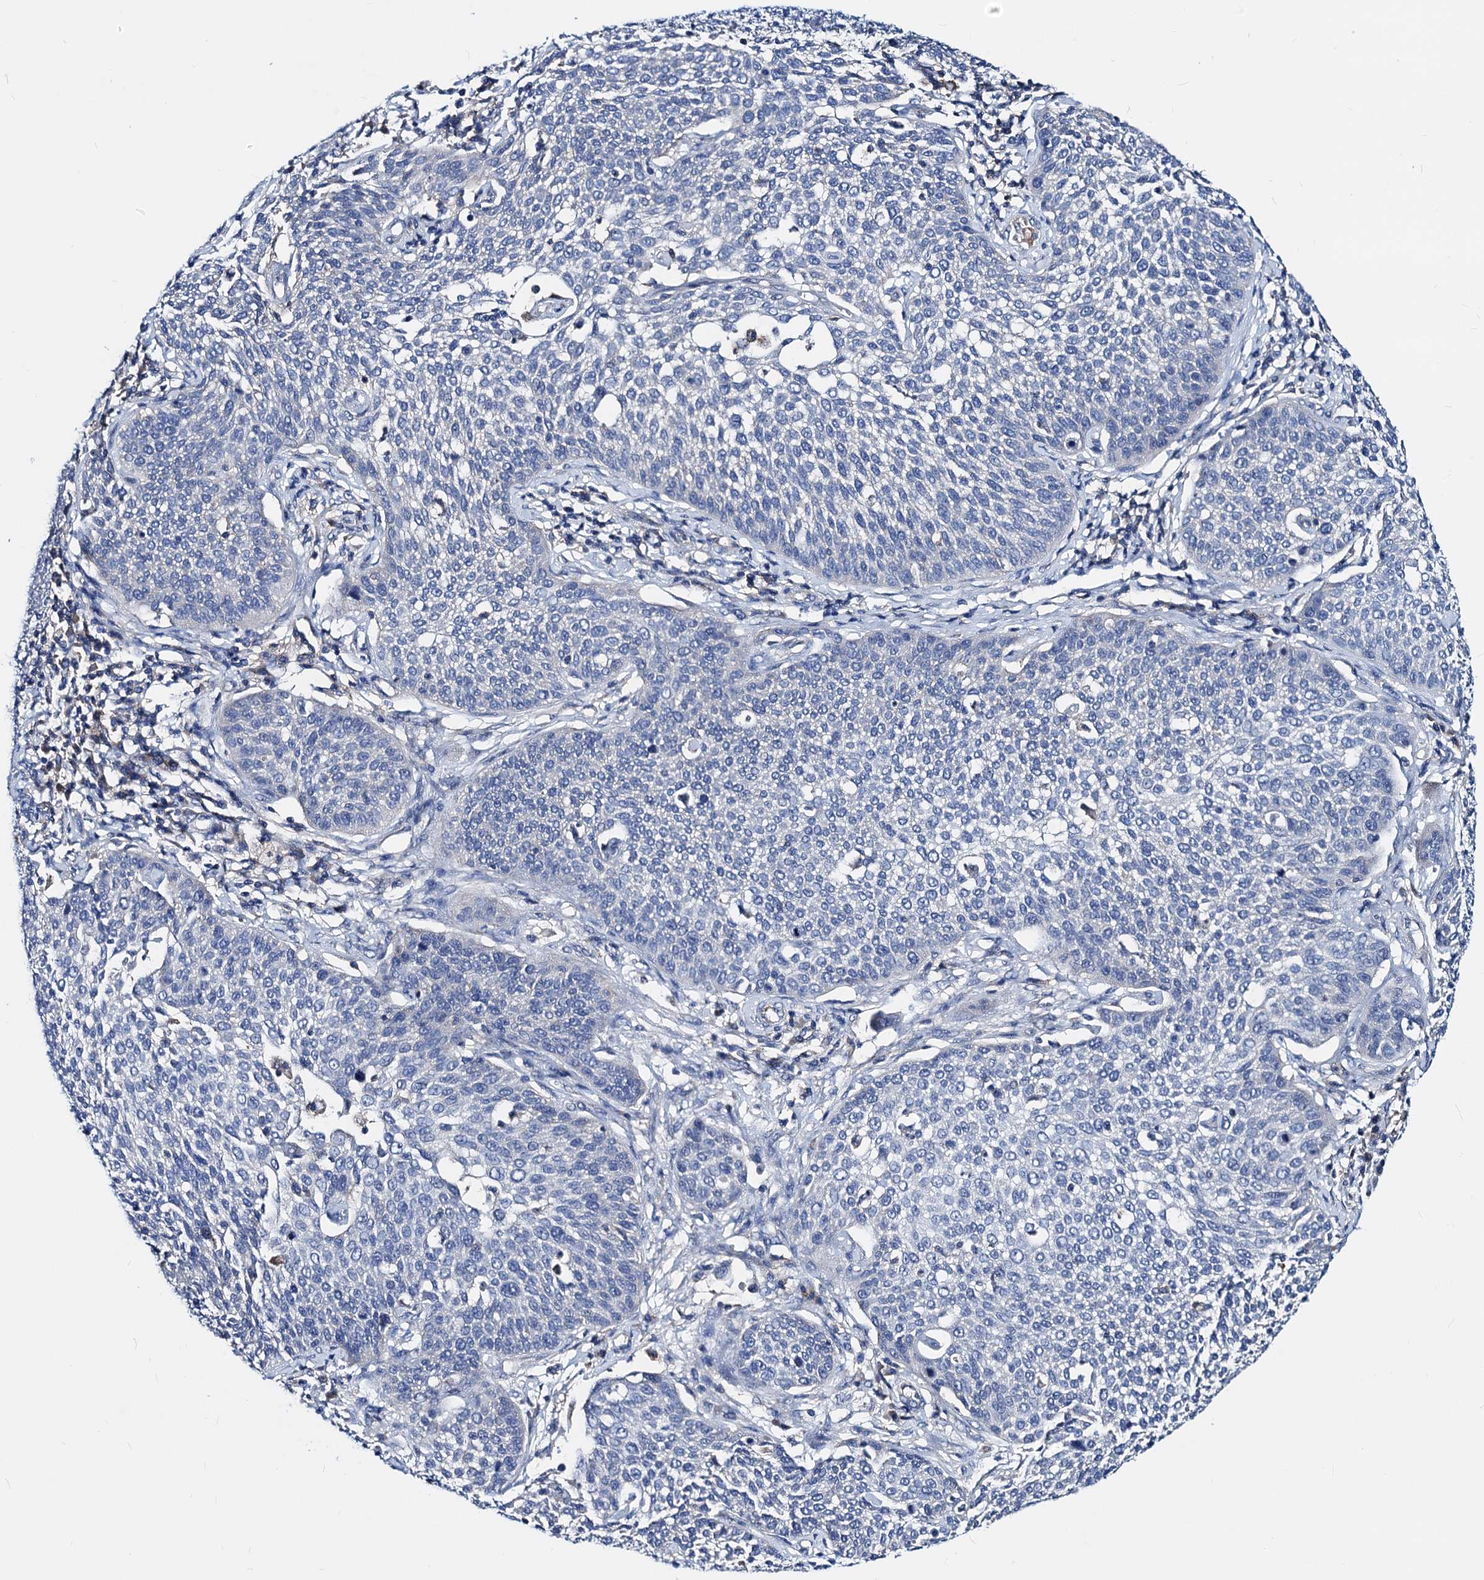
{"staining": {"intensity": "negative", "quantity": "none", "location": "none"}, "tissue": "cervical cancer", "cell_type": "Tumor cells", "image_type": "cancer", "snomed": [{"axis": "morphology", "description": "Squamous cell carcinoma, NOS"}, {"axis": "topography", "description": "Cervix"}], "caption": "Tumor cells are negative for brown protein staining in squamous cell carcinoma (cervical). (DAB immunohistochemistry, high magnification).", "gene": "GCOM1", "patient": {"sex": "female", "age": 34}}